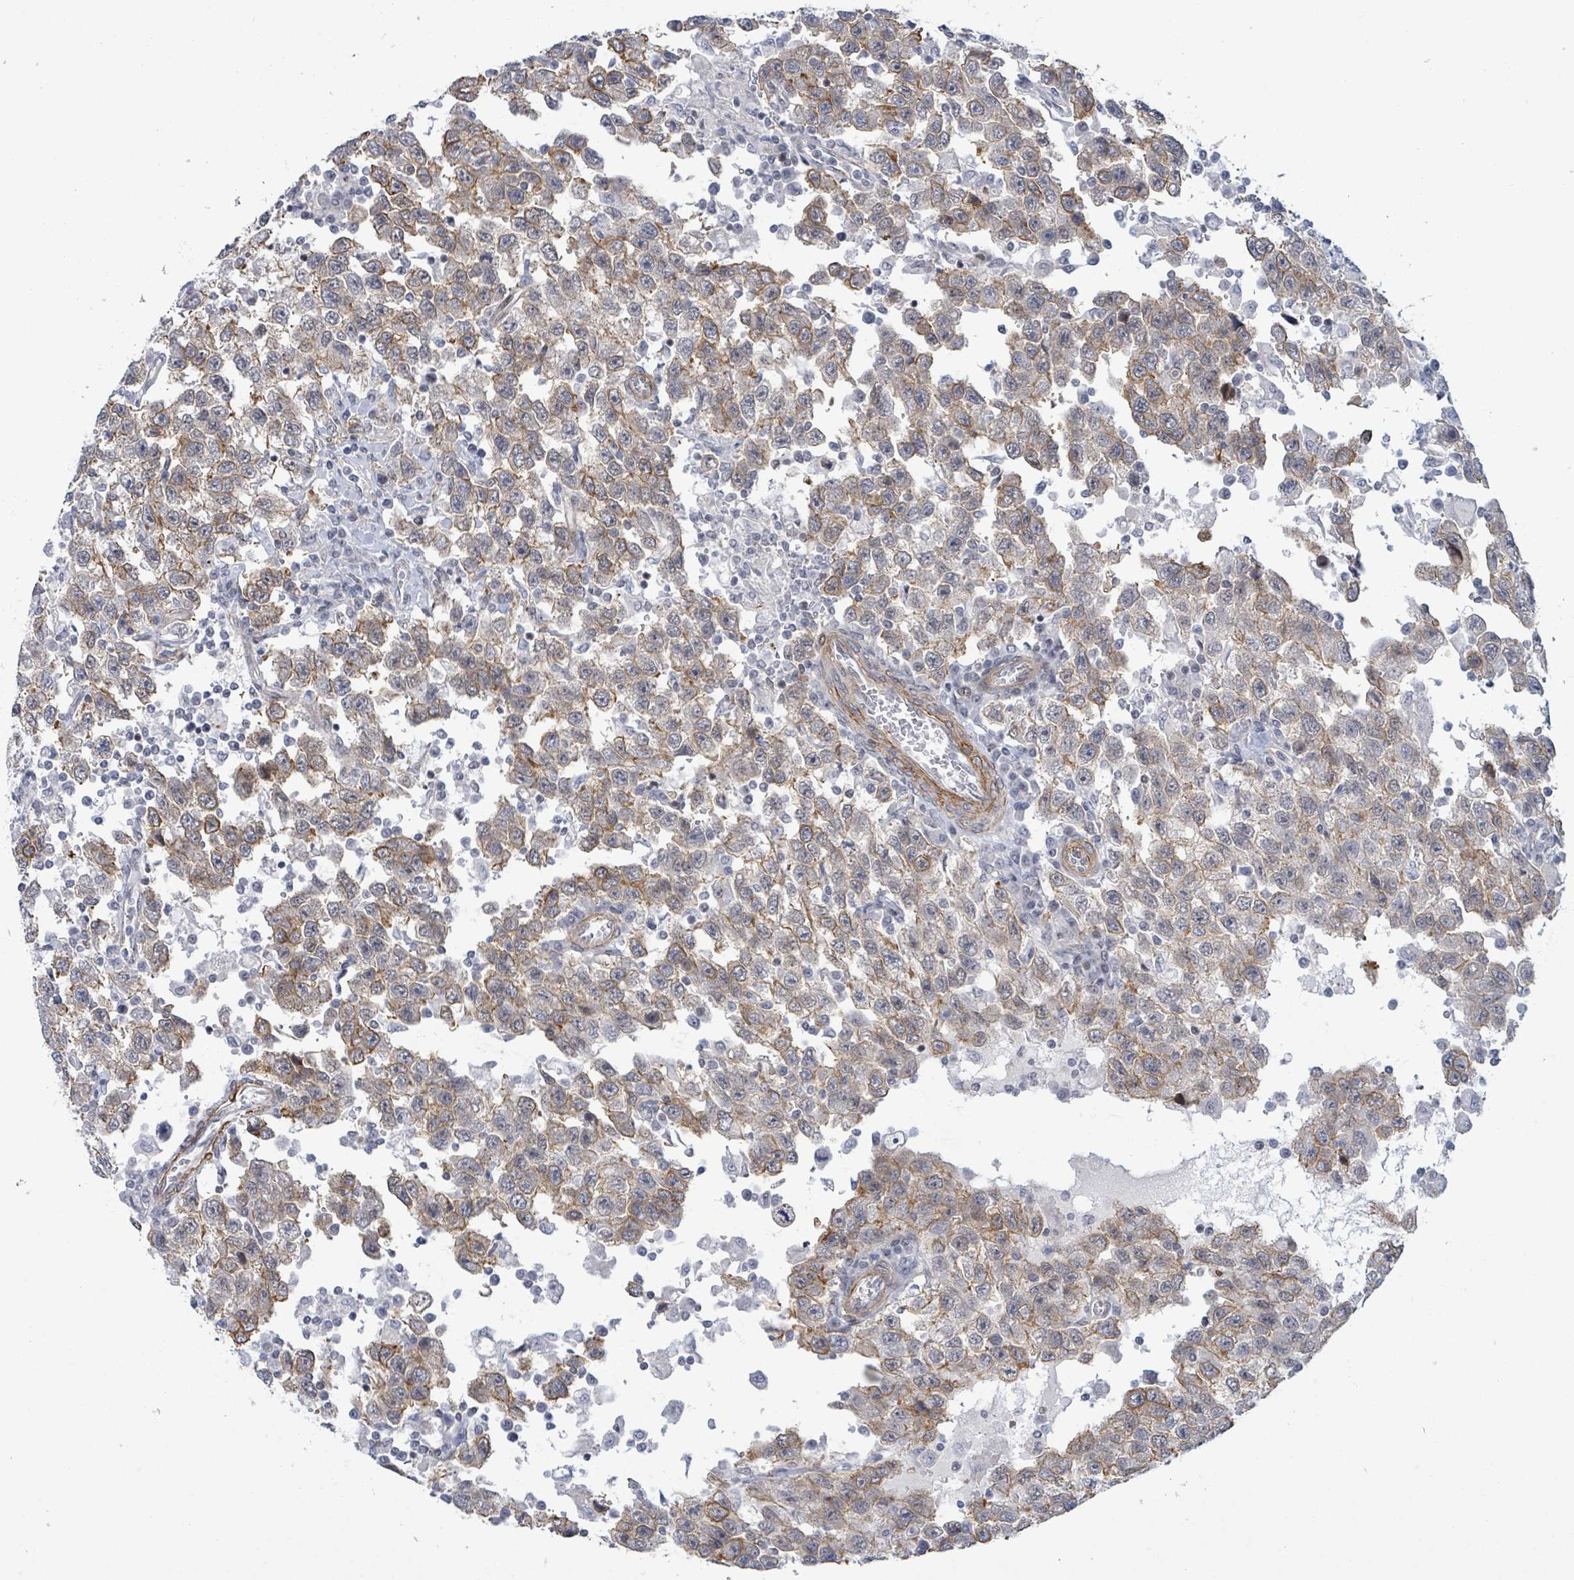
{"staining": {"intensity": "weak", "quantity": ">75%", "location": "cytoplasmic/membranous"}, "tissue": "testis cancer", "cell_type": "Tumor cells", "image_type": "cancer", "snomed": [{"axis": "morphology", "description": "Seminoma, NOS"}, {"axis": "topography", "description": "Testis"}], "caption": "Protein expression analysis of human testis cancer (seminoma) reveals weak cytoplasmic/membranous positivity in about >75% of tumor cells.", "gene": "DMRTC1B", "patient": {"sex": "male", "age": 41}}